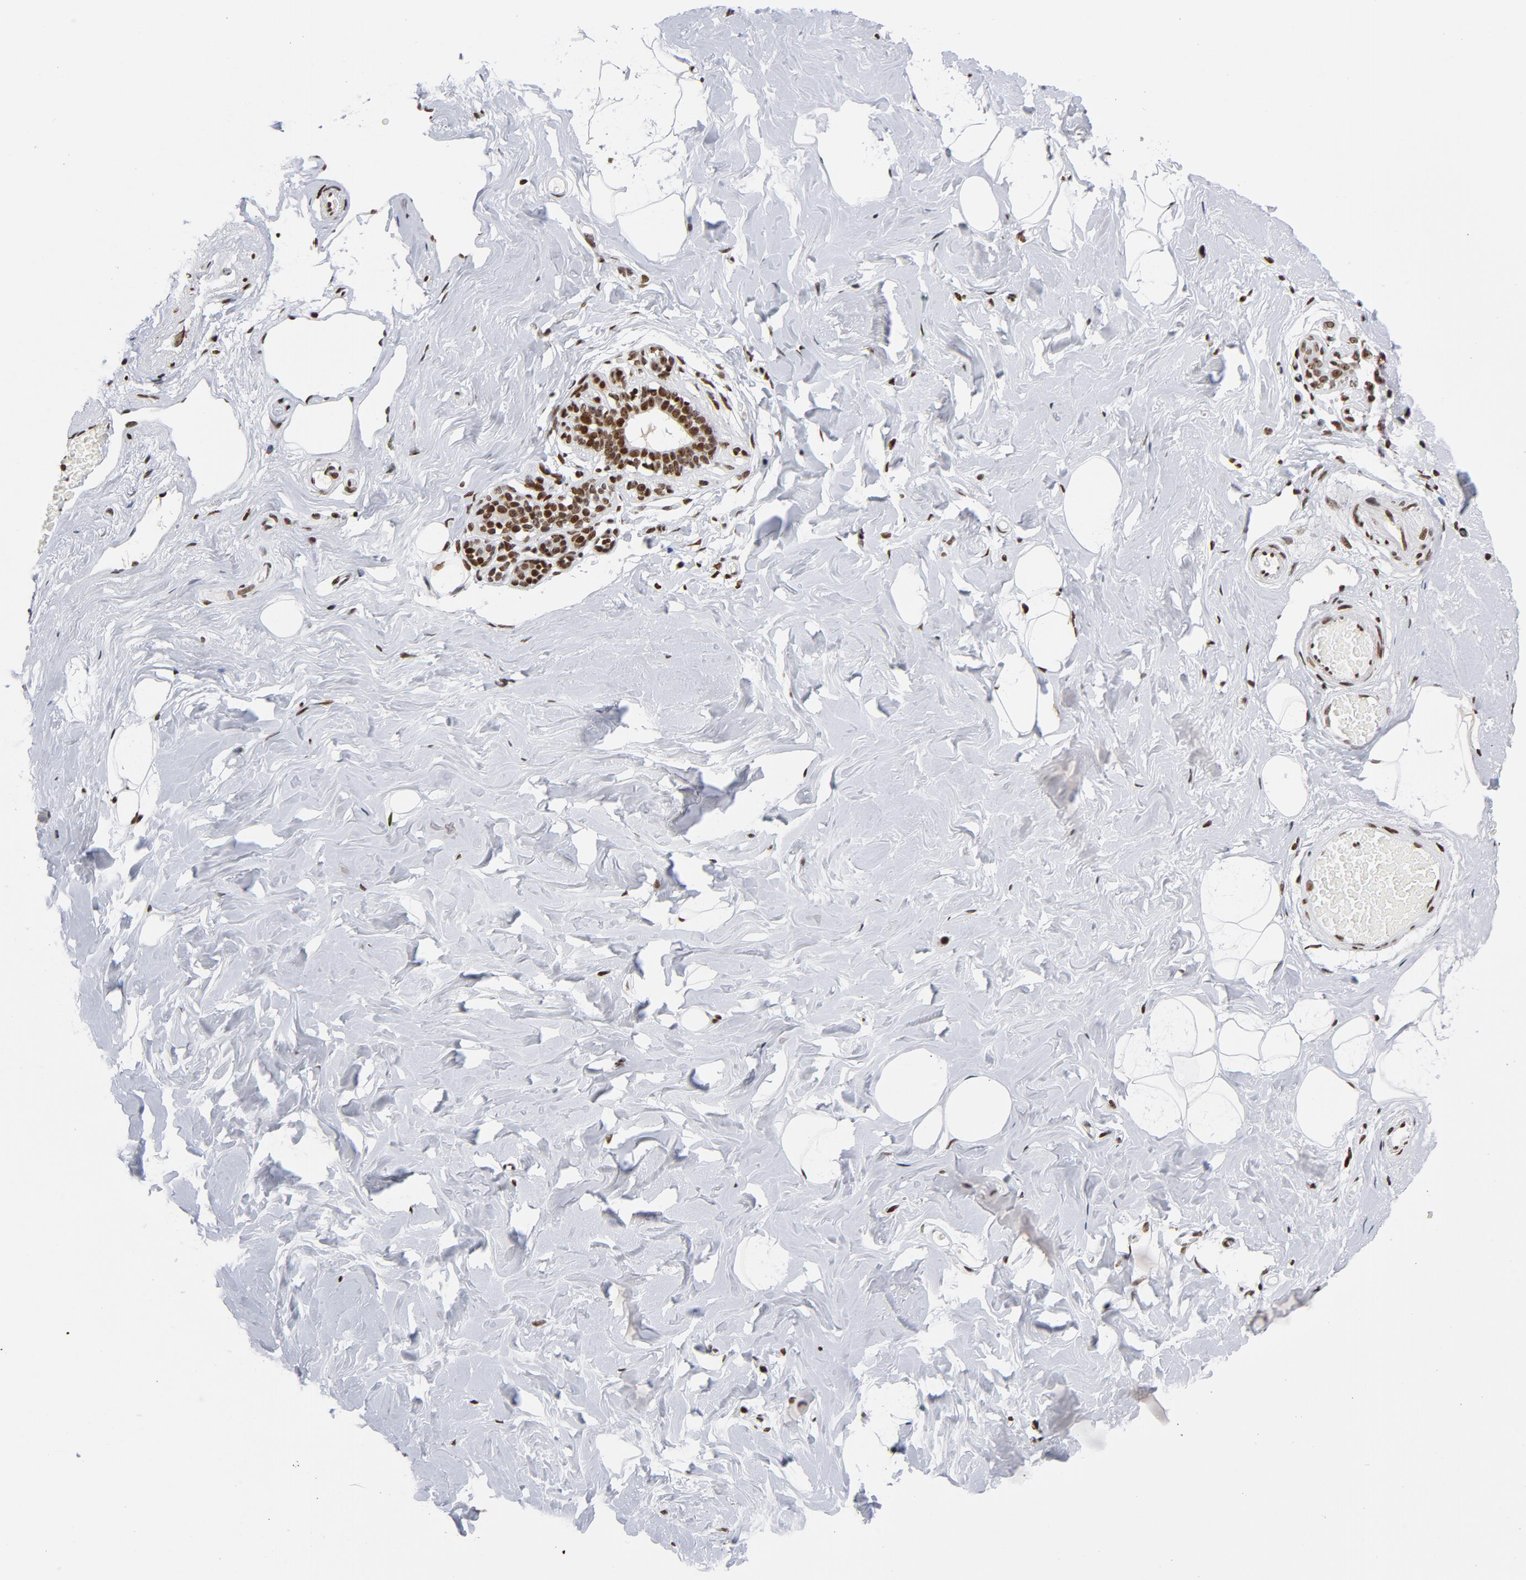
{"staining": {"intensity": "moderate", "quantity": ">75%", "location": "nuclear"}, "tissue": "breast", "cell_type": "Adipocytes", "image_type": "normal", "snomed": [{"axis": "morphology", "description": "Normal tissue, NOS"}, {"axis": "topography", "description": "Breast"}, {"axis": "topography", "description": "Soft tissue"}], "caption": "A micrograph showing moderate nuclear expression in about >75% of adipocytes in benign breast, as visualized by brown immunohistochemical staining.", "gene": "TOP2B", "patient": {"sex": "female", "age": 75}}